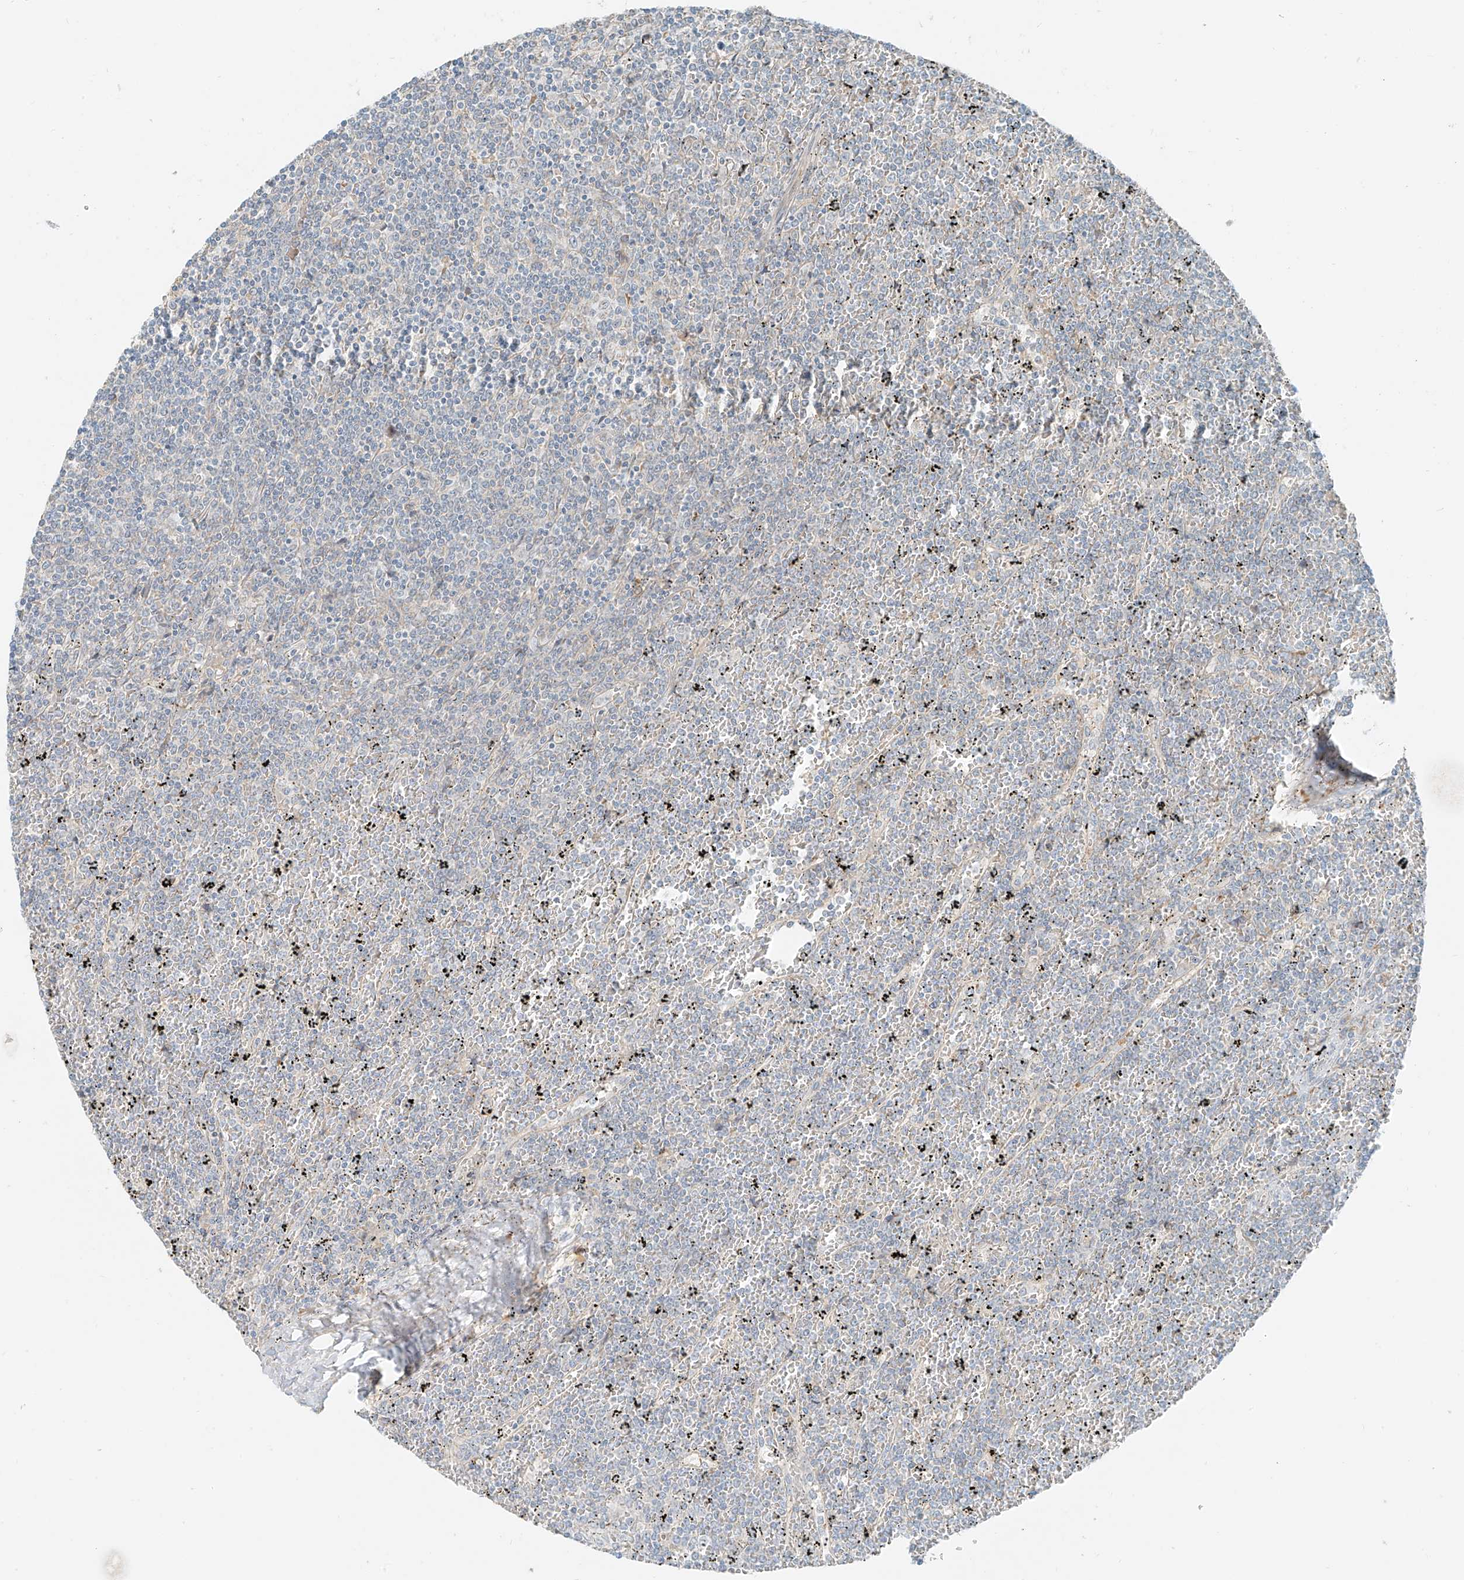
{"staining": {"intensity": "negative", "quantity": "none", "location": "none"}, "tissue": "lymphoma", "cell_type": "Tumor cells", "image_type": "cancer", "snomed": [{"axis": "morphology", "description": "Malignant lymphoma, non-Hodgkin's type, Low grade"}, {"axis": "topography", "description": "Spleen"}], "caption": "High magnification brightfield microscopy of lymphoma stained with DAB (3,3'-diaminobenzidine) (brown) and counterstained with hematoxylin (blue): tumor cells show no significant positivity.", "gene": "FSTL1", "patient": {"sex": "female", "age": 19}}